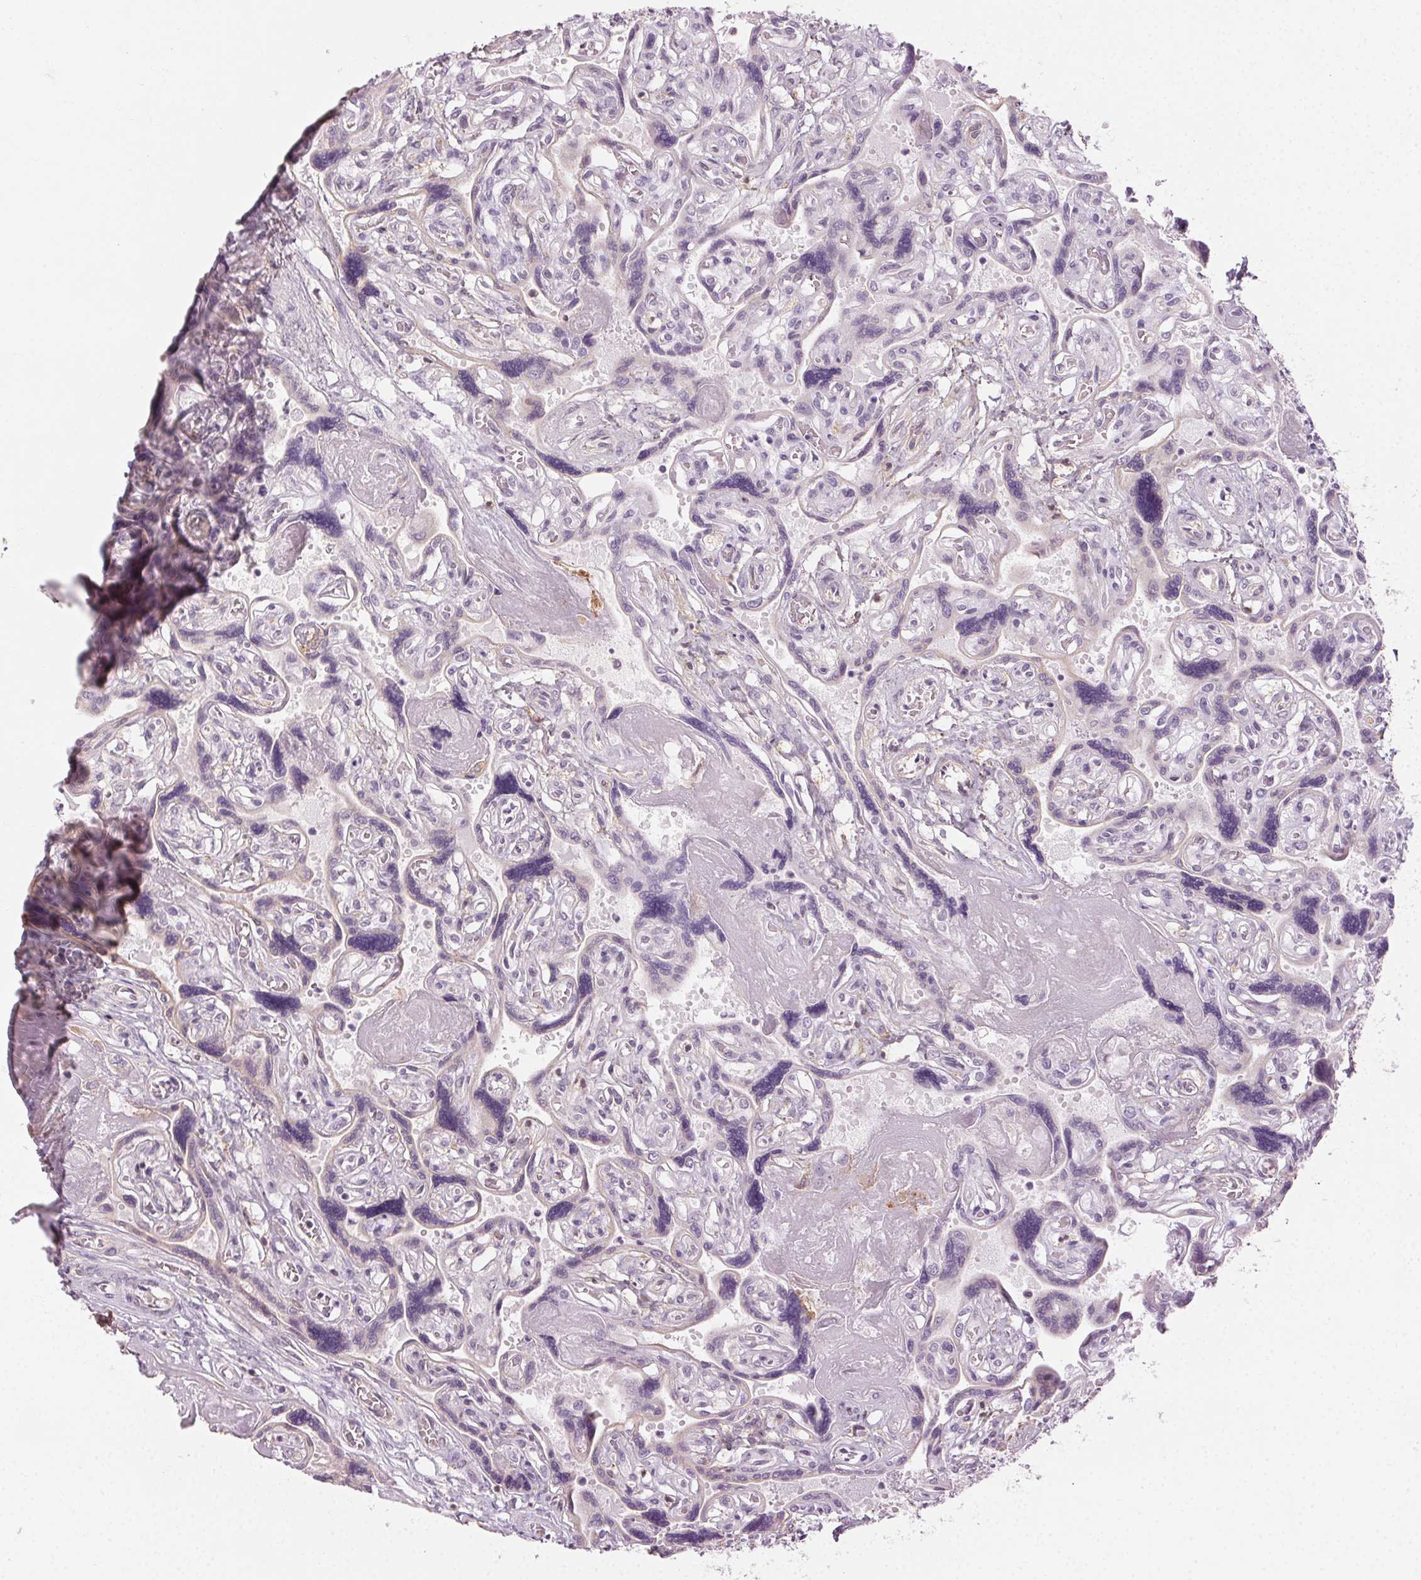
{"staining": {"intensity": "negative", "quantity": "none", "location": "none"}, "tissue": "placenta", "cell_type": "Decidual cells", "image_type": "normal", "snomed": [{"axis": "morphology", "description": "Normal tissue, NOS"}, {"axis": "topography", "description": "Placenta"}], "caption": "This is a photomicrograph of immunohistochemistry staining of benign placenta, which shows no expression in decidual cells. (DAB immunohistochemistry (IHC), high magnification).", "gene": "AIF1L", "patient": {"sex": "female", "age": 32}}